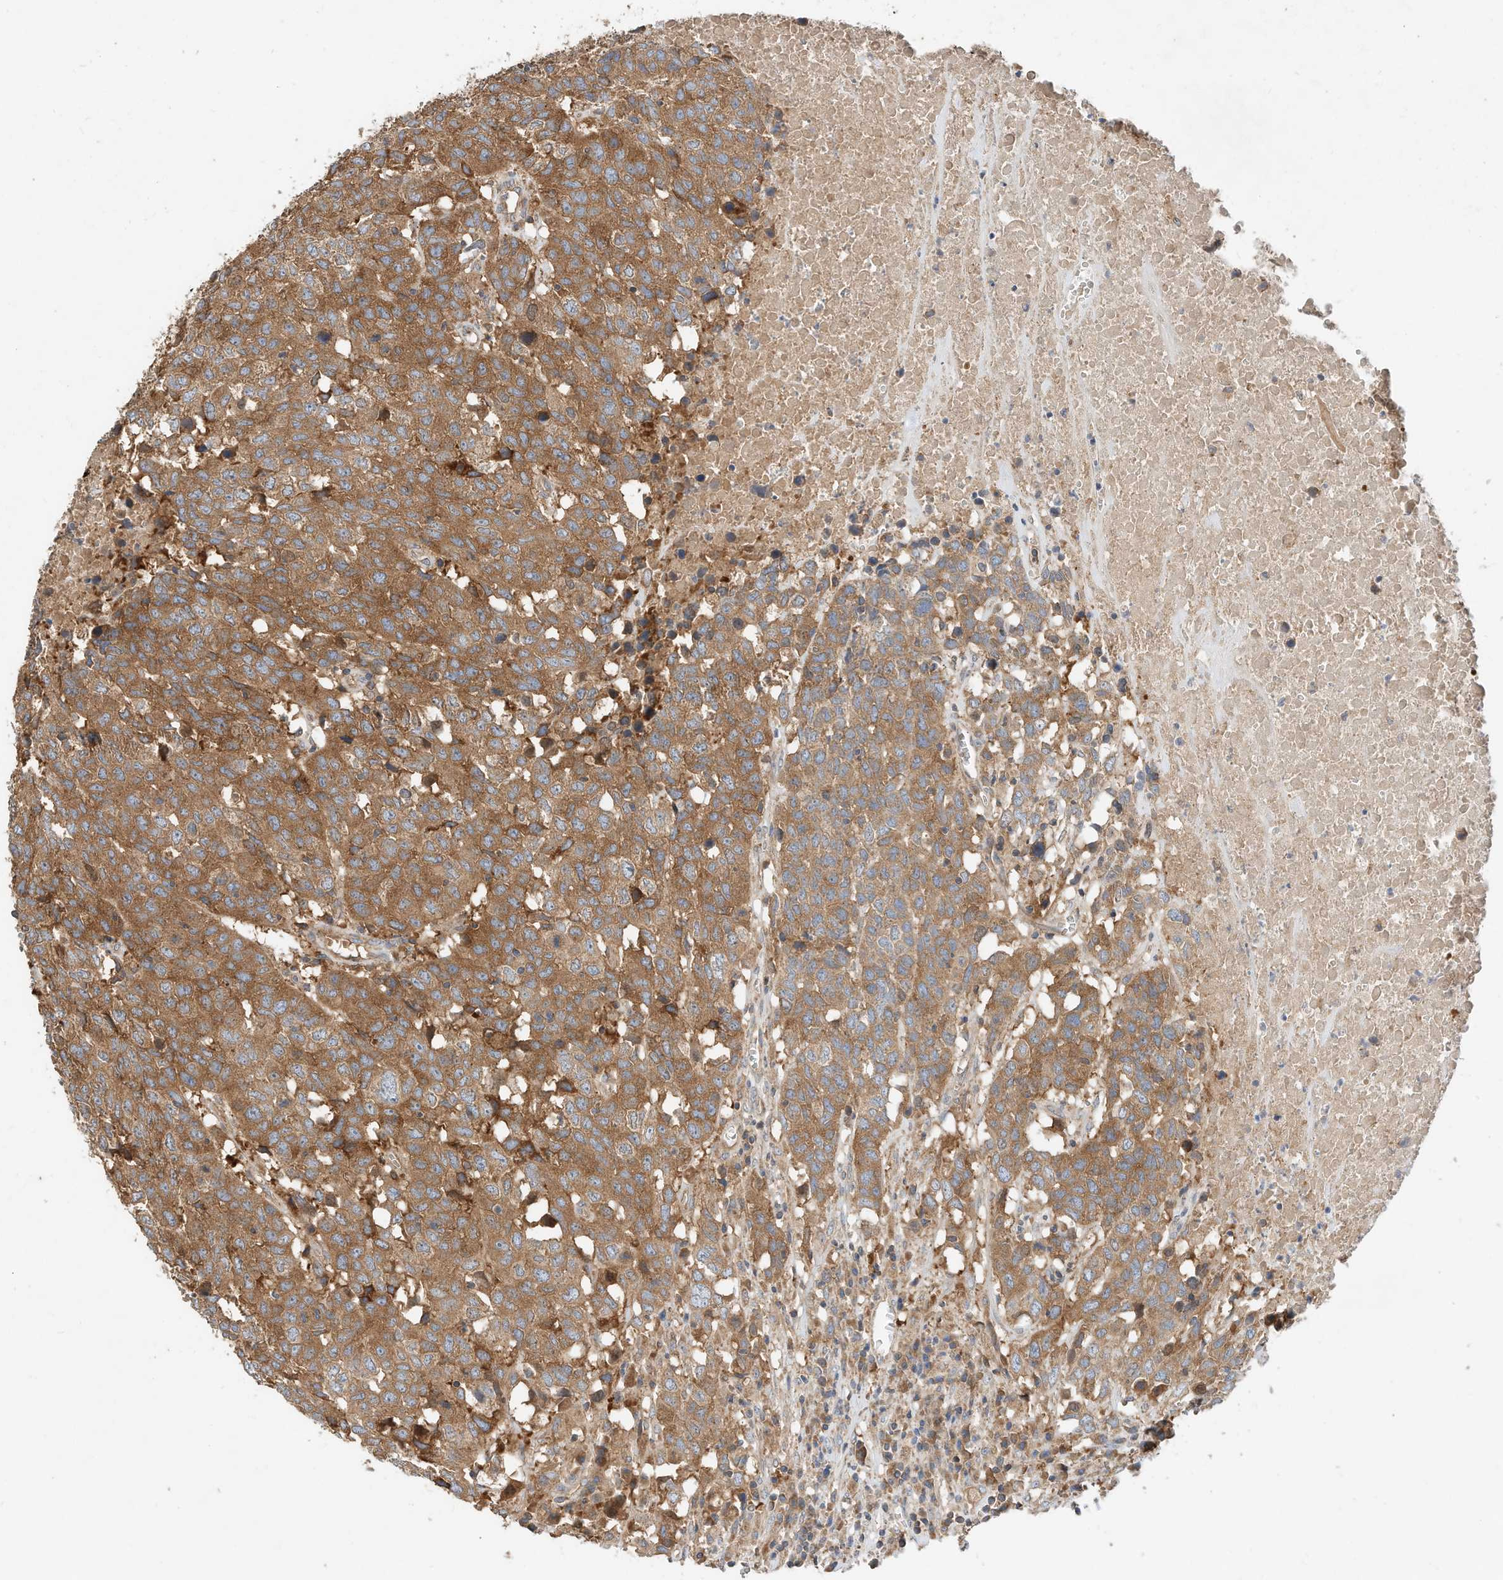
{"staining": {"intensity": "strong", "quantity": ">75%", "location": "cytoplasmic/membranous"}, "tissue": "head and neck cancer", "cell_type": "Tumor cells", "image_type": "cancer", "snomed": [{"axis": "morphology", "description": "Squamous cell carcinoma, NOS"}, {"axis": "topography", "description": "Head-Neck"}], "caption": "Immunohistochemical staining of head and neck cancer (squamous cell carcinoma) exhibits strong cytoplasmic/membranous protein expression in about >75% of tumor cells.", "gene": "CPAMD8", "patient": {"sex": "male", "age": 66}}